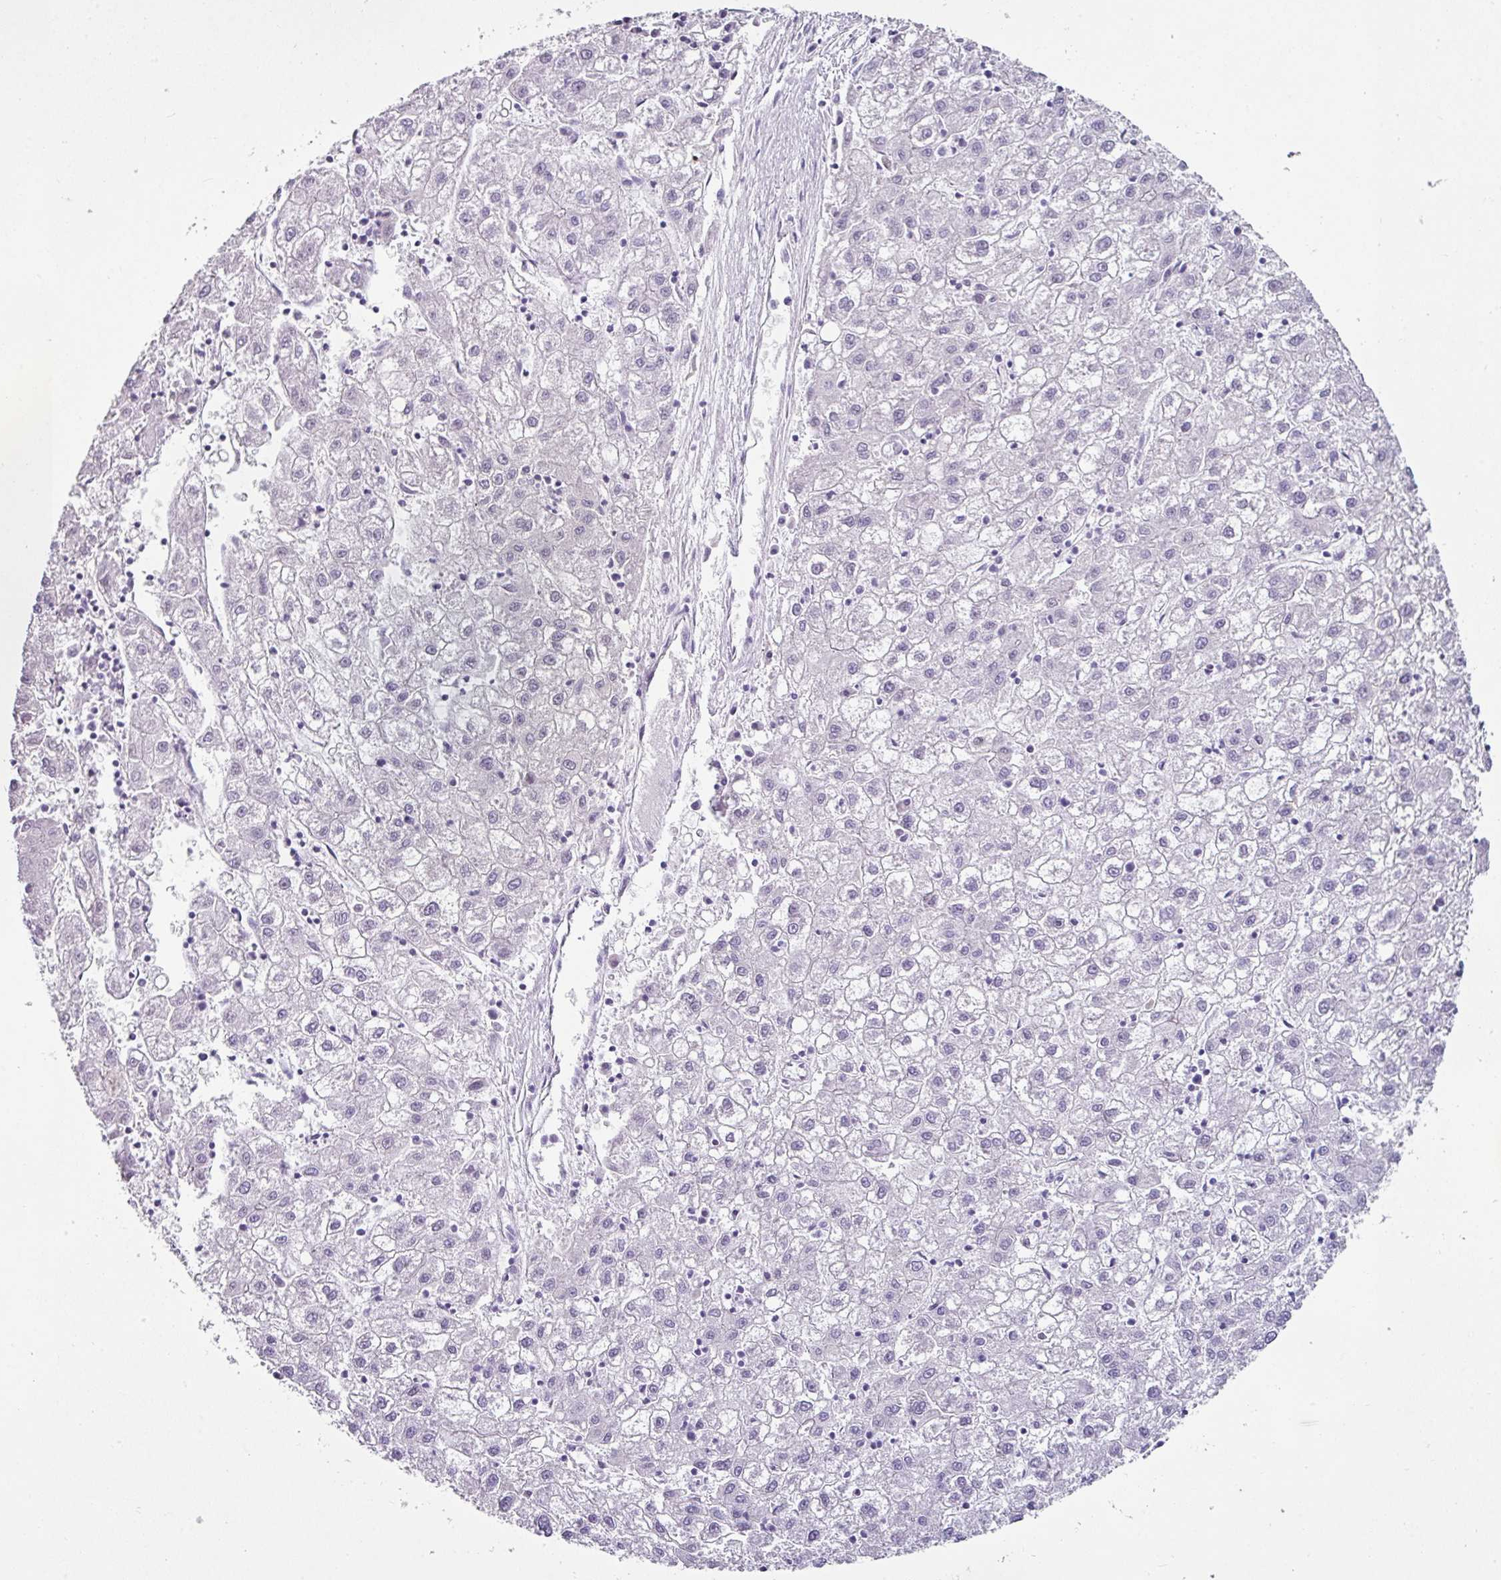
{"staining": {"intensity": "negative", "quantity": "none", "location": "none"}, "tissue": "liver cancer", "cell_type": "Tumor cells", "image_type": "cancer", "snomed": [{"axis": "morphology", "description": "Carcinoma, Hepatocellular, NOS"}, {"axis": "topography", "description": "Liver"}], "caption": "This is an immunohistochemistry (IHC) photomicrograph of hepatocellular carcinoma (liver). There is no positivity in tumor cells.", "gene": "TRA2A", "patient": {"sex": "male", "age": 72}}